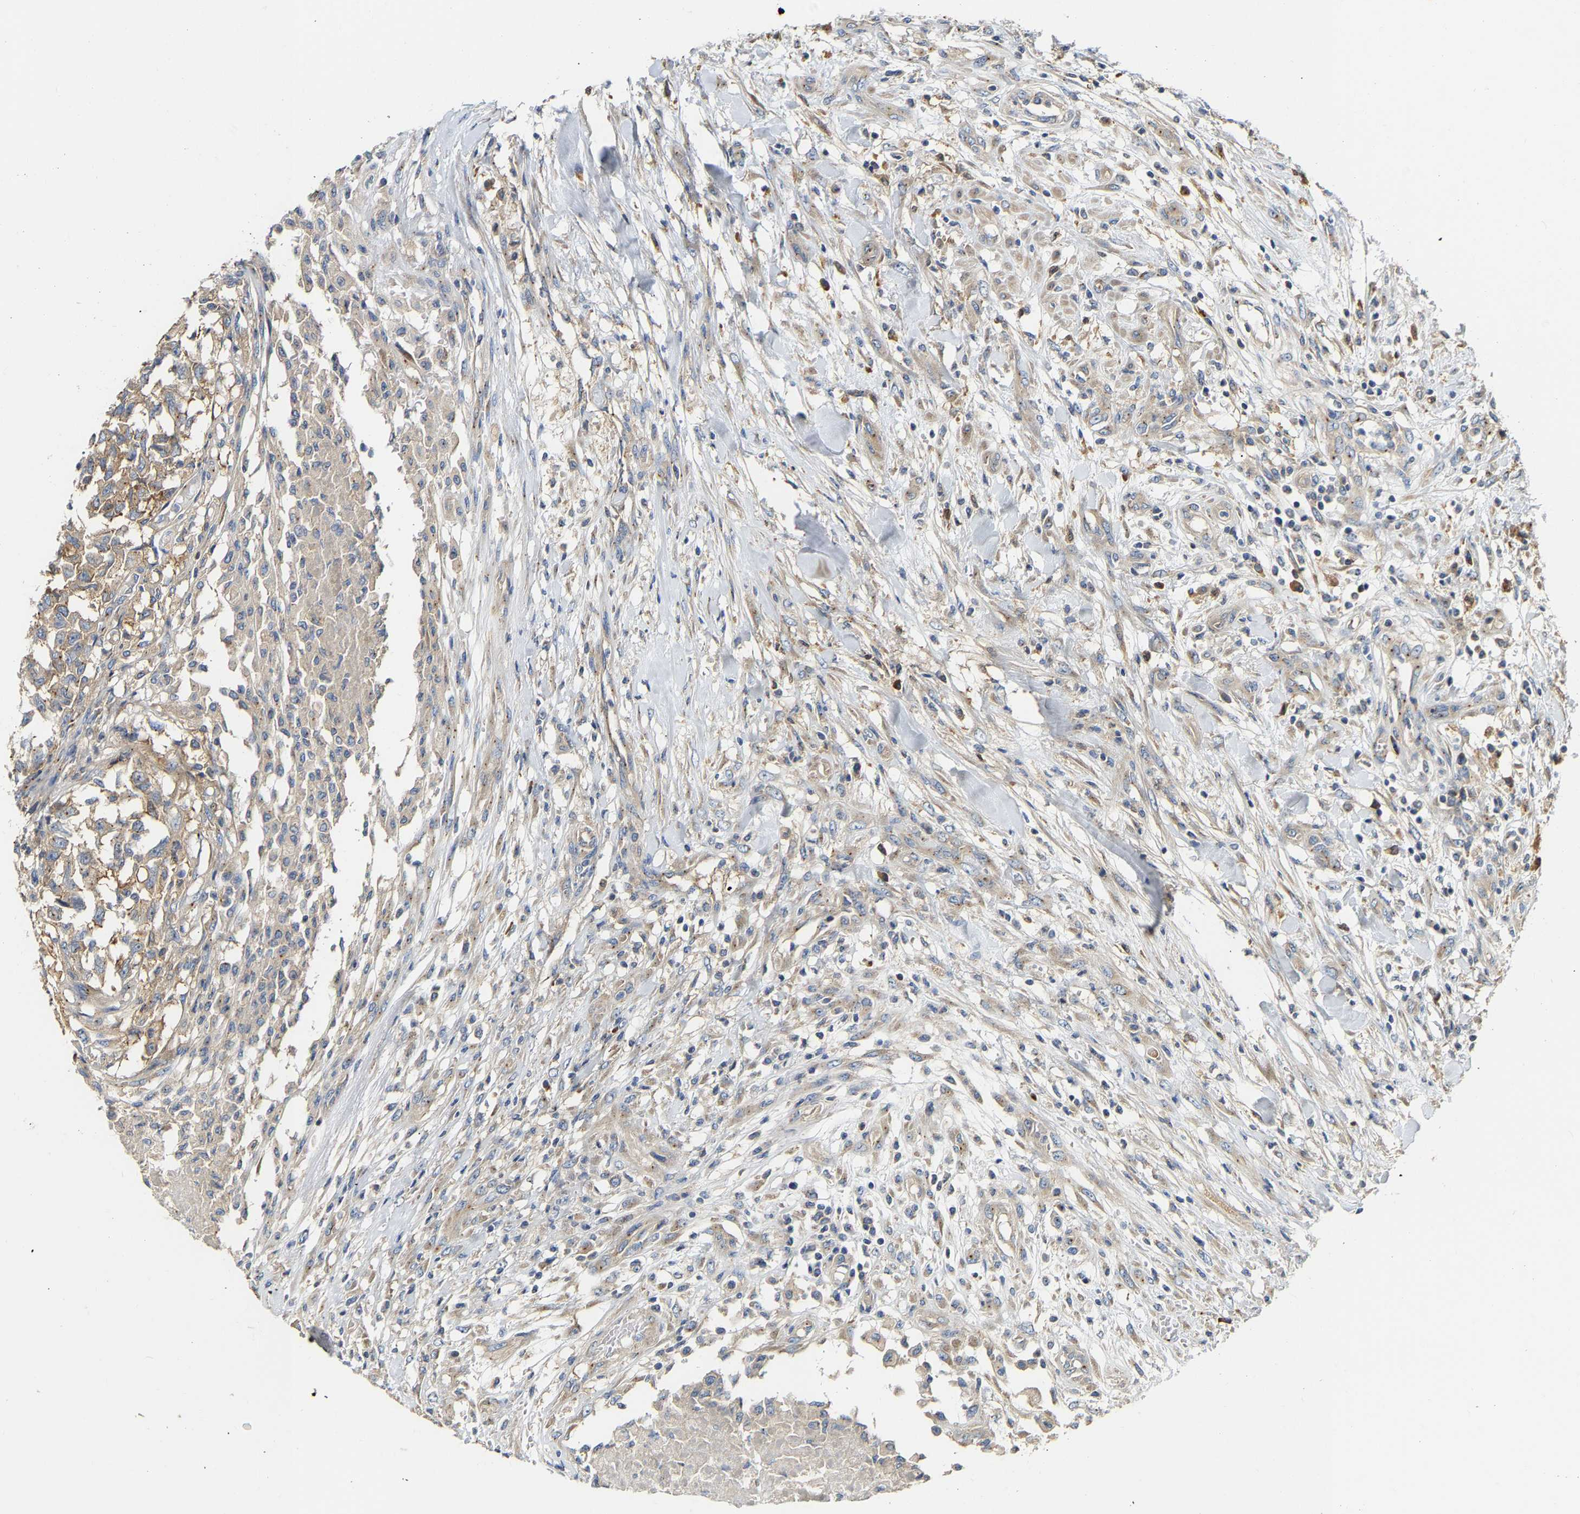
{"staining": {"intensity": "moderate", "quantity": ">75%", "location": "cytoplasmic/membranous"}, "tissue": "testis cancer", "cell_type": "Tumor cells", "image_type": "cancer", "snomed": [{"axis": "morphology", "description": "Seminoma, NOS"}, {"axis": "topography", "description": "Testis"}], "caption": "Immunohistochemical staining of testis cancer displays medium levels of moderate cytoplasmic/membranous protein staining in approximately >75% of tumor cells.", "gene": "PCNT", "patient": {"sex": "male", "age": 59}}